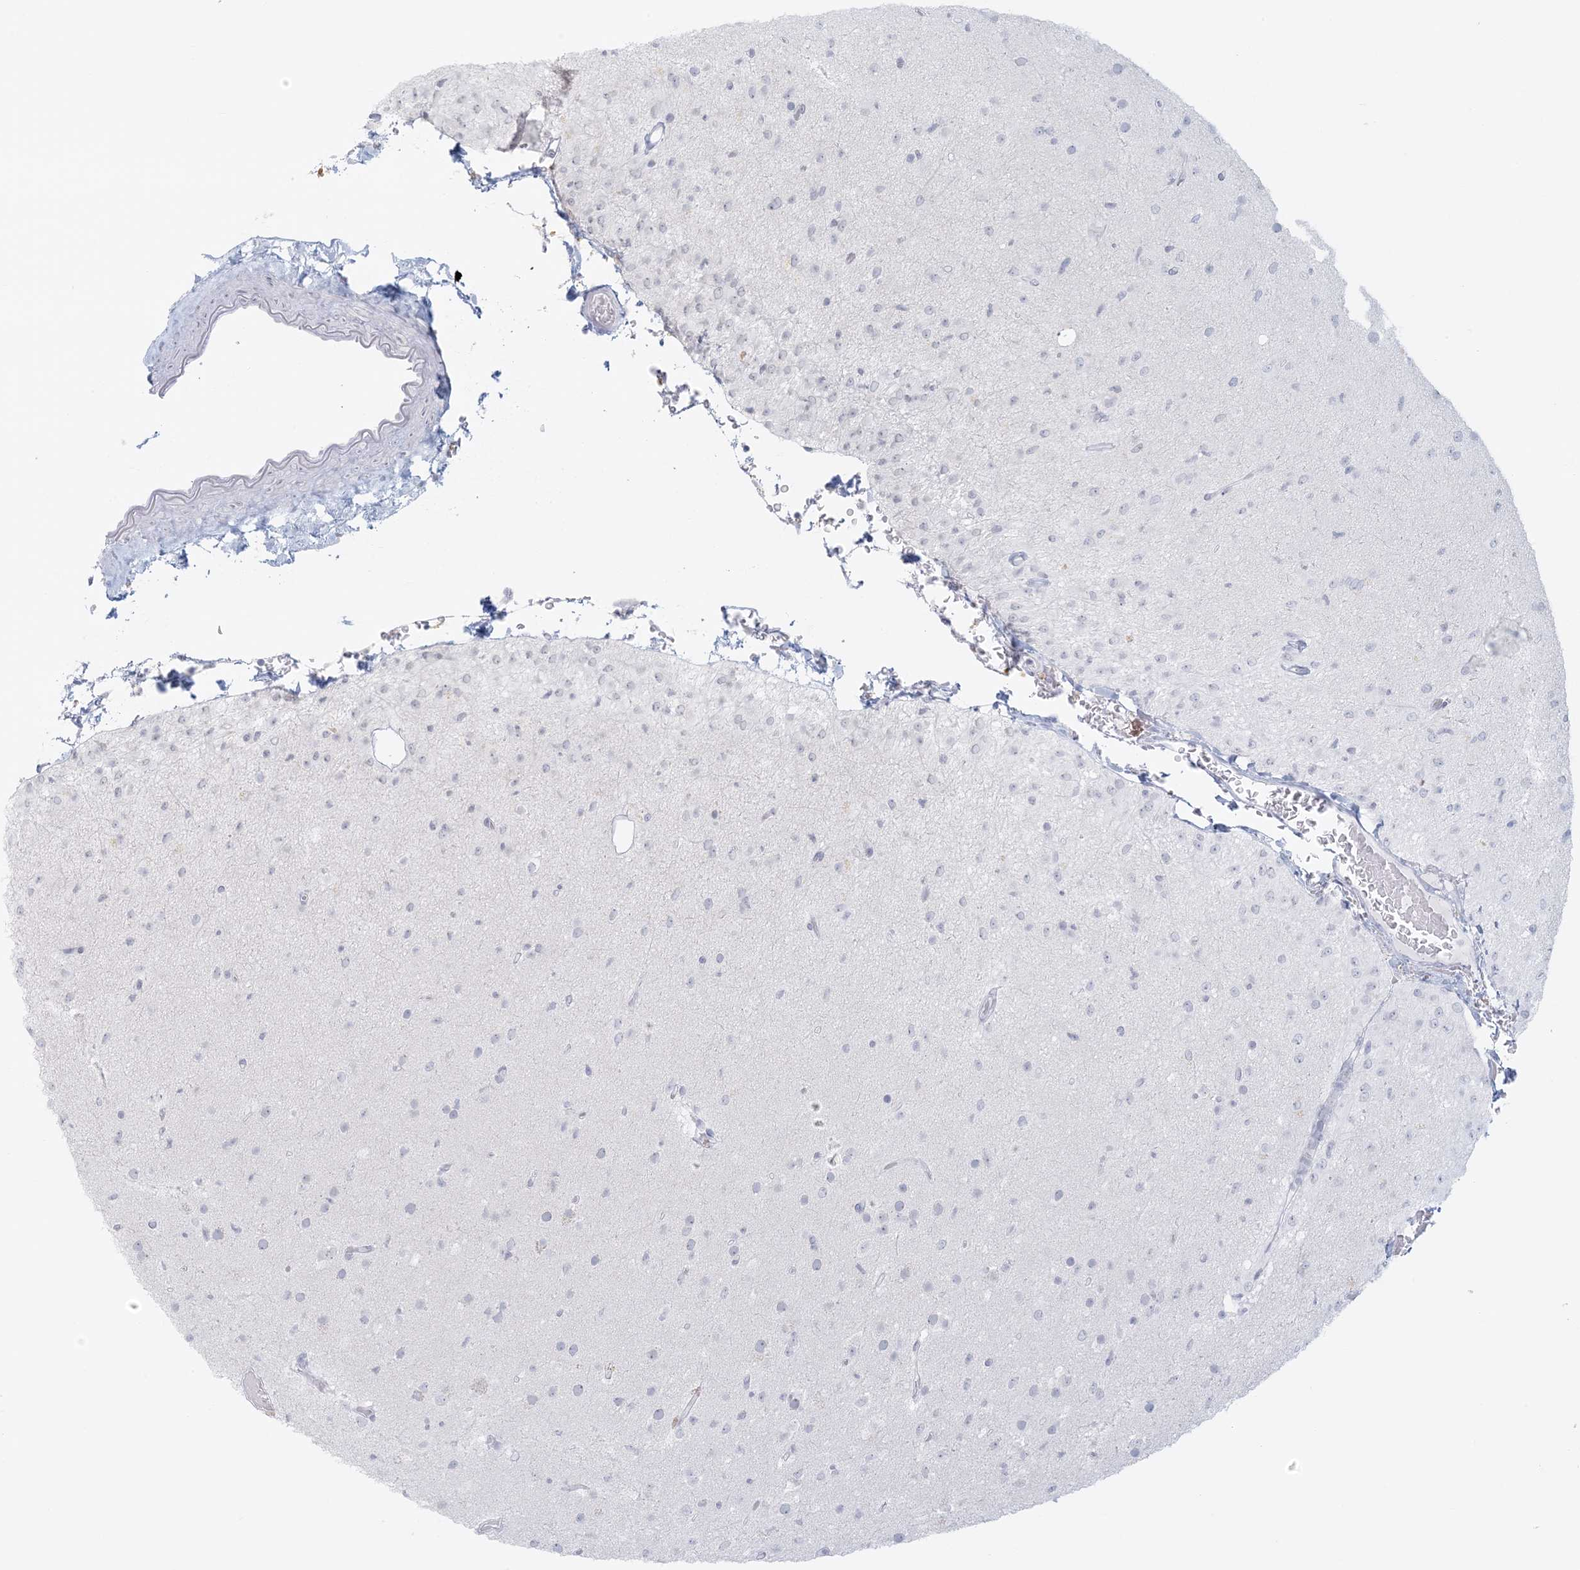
{"staining": {"intensity": "negative", "quantity": "none", "location": "none"}, "tissue": "glioma", "cell_type": "Tumor cells", "image_type": "cancer", "snomed": [{"axis": "morphology", "description": "Glioma, malignant, Low grade"}, {"axis": "topography", "description": "Brain"}], "caption": "Tumor cells are negative for protein expression in human glioma.", "gene": "LIPT1", "patient": {"sex": "male", "age": 65}}